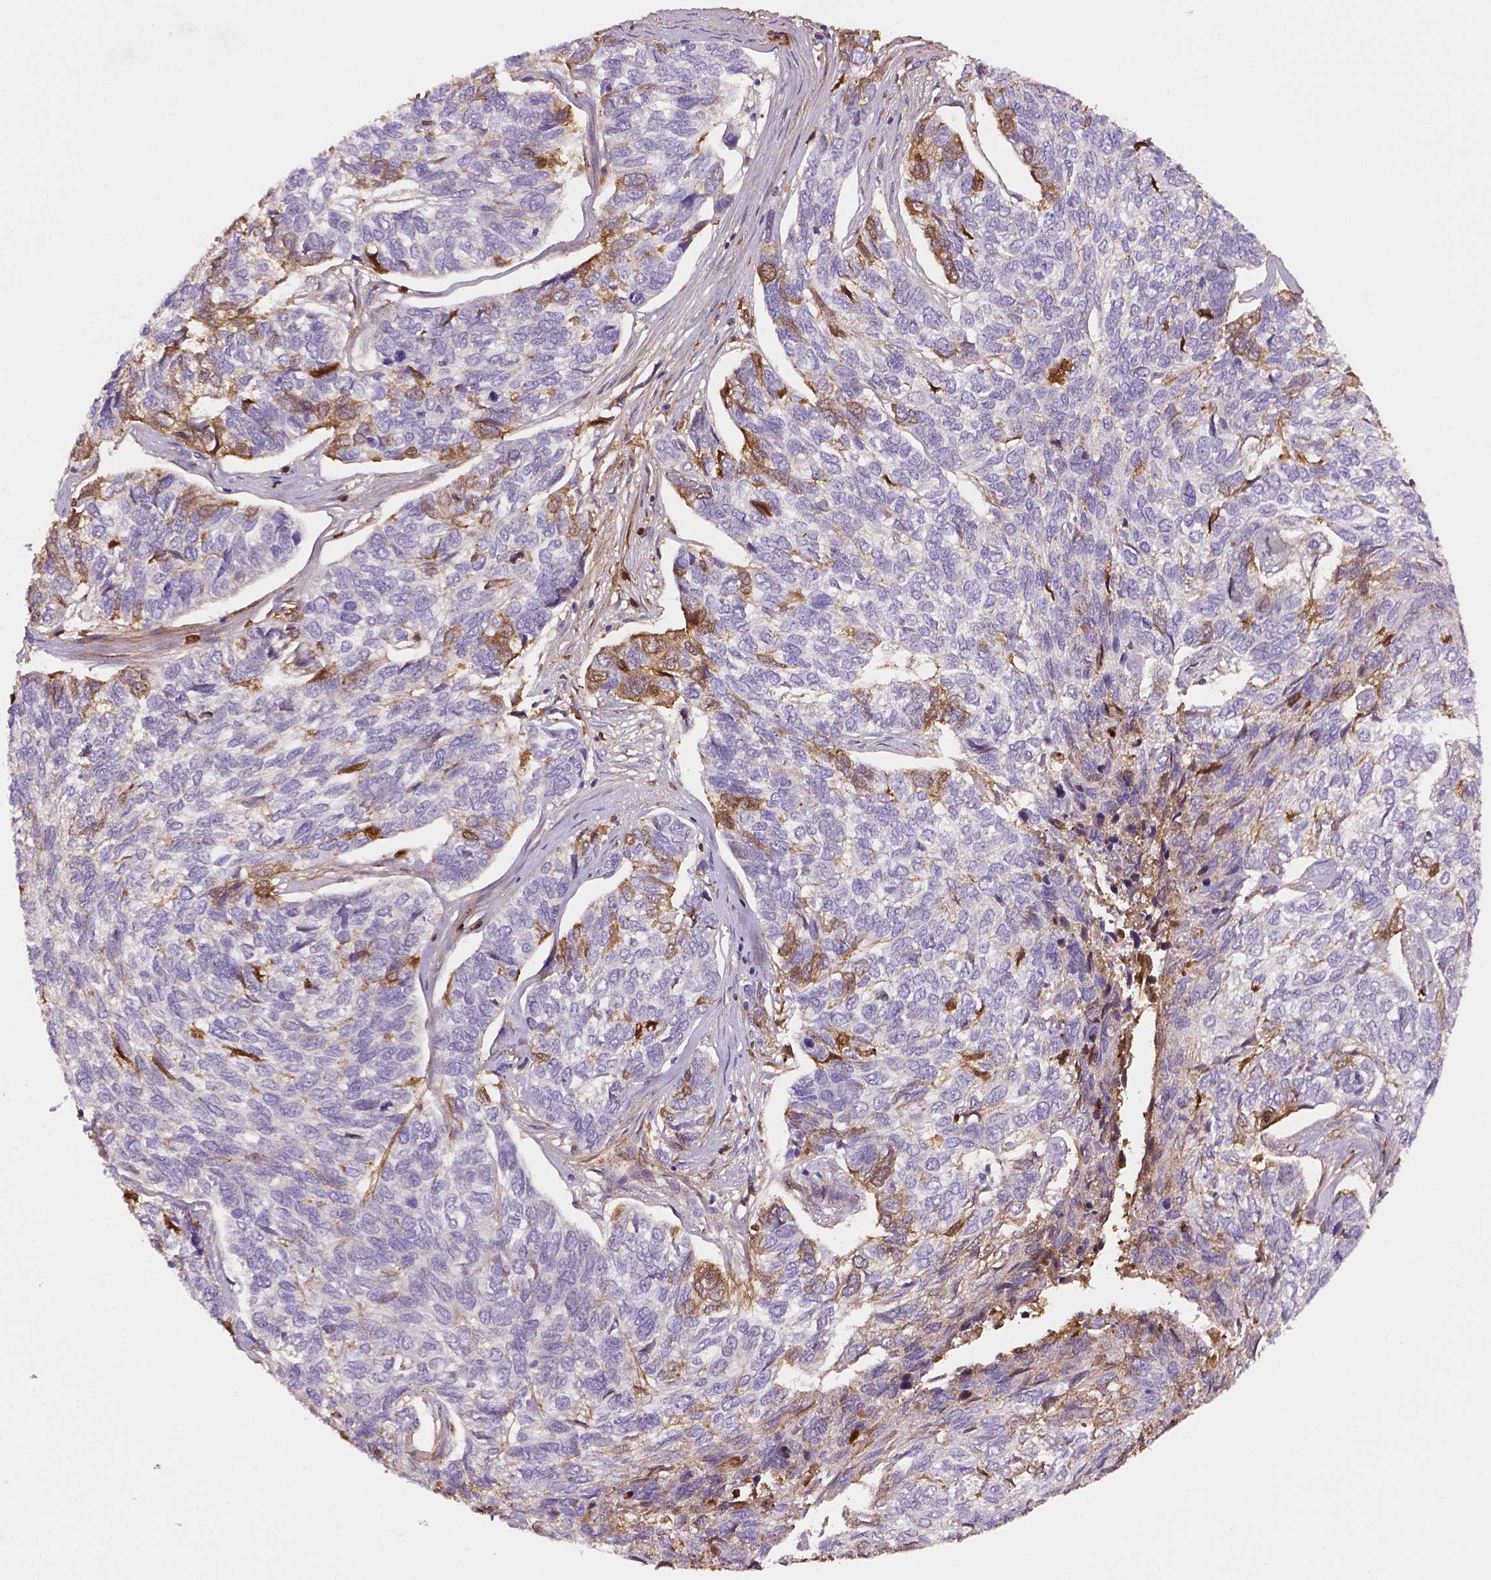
{"staining": {"intensity": "weak", "quantity": "<25%", "location": "cytoplasmic/membranous"}, "tissue": "skin cancer", "cell_type": "Tumor cells", "image_type": "cancer", "snomed": [{"axis": "morphology", "description": "Basal cell carcinoma"}, {"axis": "topography", "description": "Skin"}], "caption": "There is no significant positivity in tumor cells of basal cell carcinoma (skin).", "gene": "FBLN1", "patient": {"sex": "female", "age": 65}}